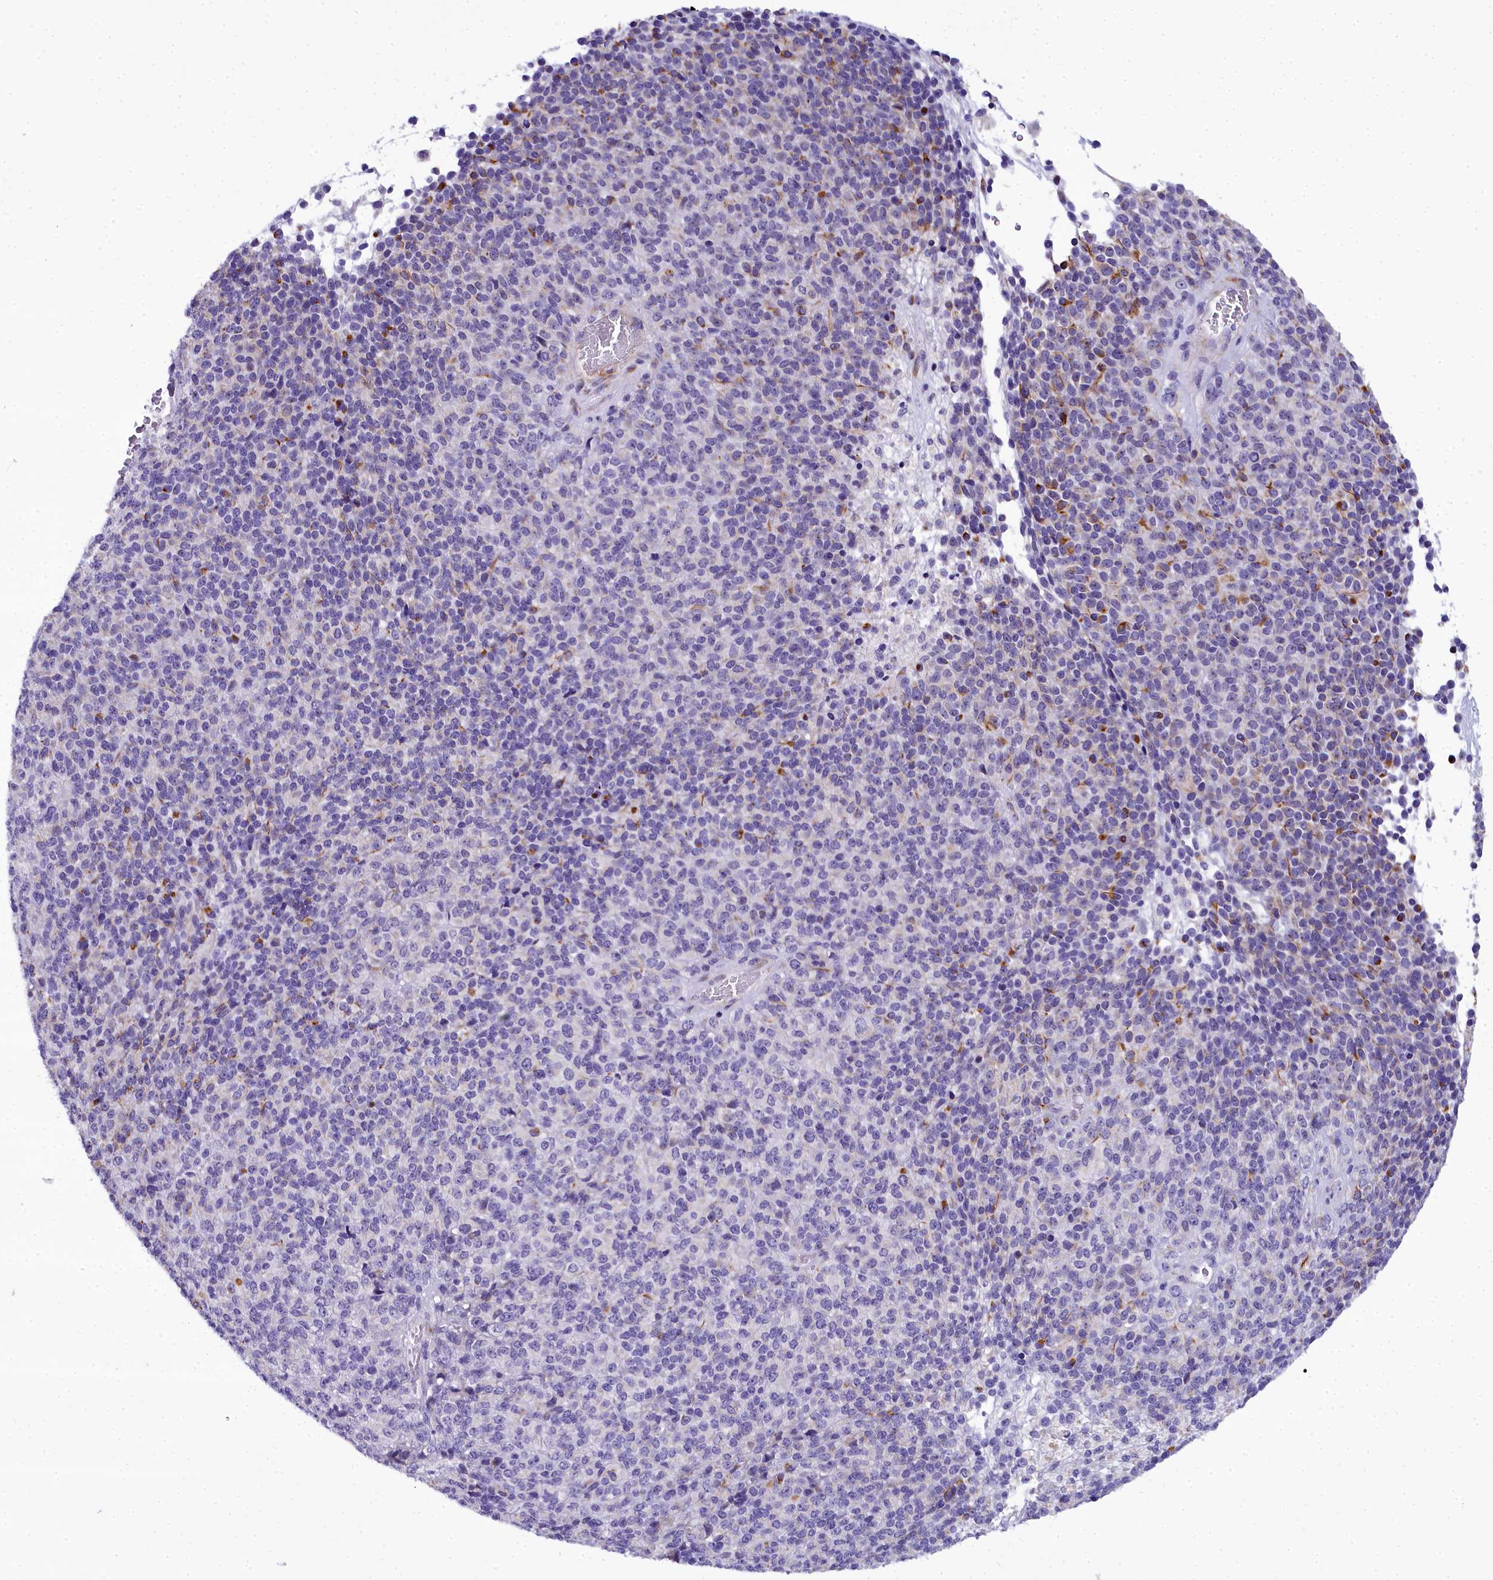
{"staining": {"intensity": "negative", "quantity": "none", "location": "none"}, "tissue": "melanoma", "cell_type": "Tumor cells", "image_type": "cancer", "snomed": [{"axis": "morphology", "description": "Malignant melanoma, Metastatic site"}, {"axis": "topography", "description": "Brain"}], "caption": "The micrograph exhibits no significant staining in tumor cells of malignant melanoma (metastatic site). (DAB immunohistochemistry, high magnification).", "gene": "TIMM22", "patient": {"sex": "female", "age": 56}}